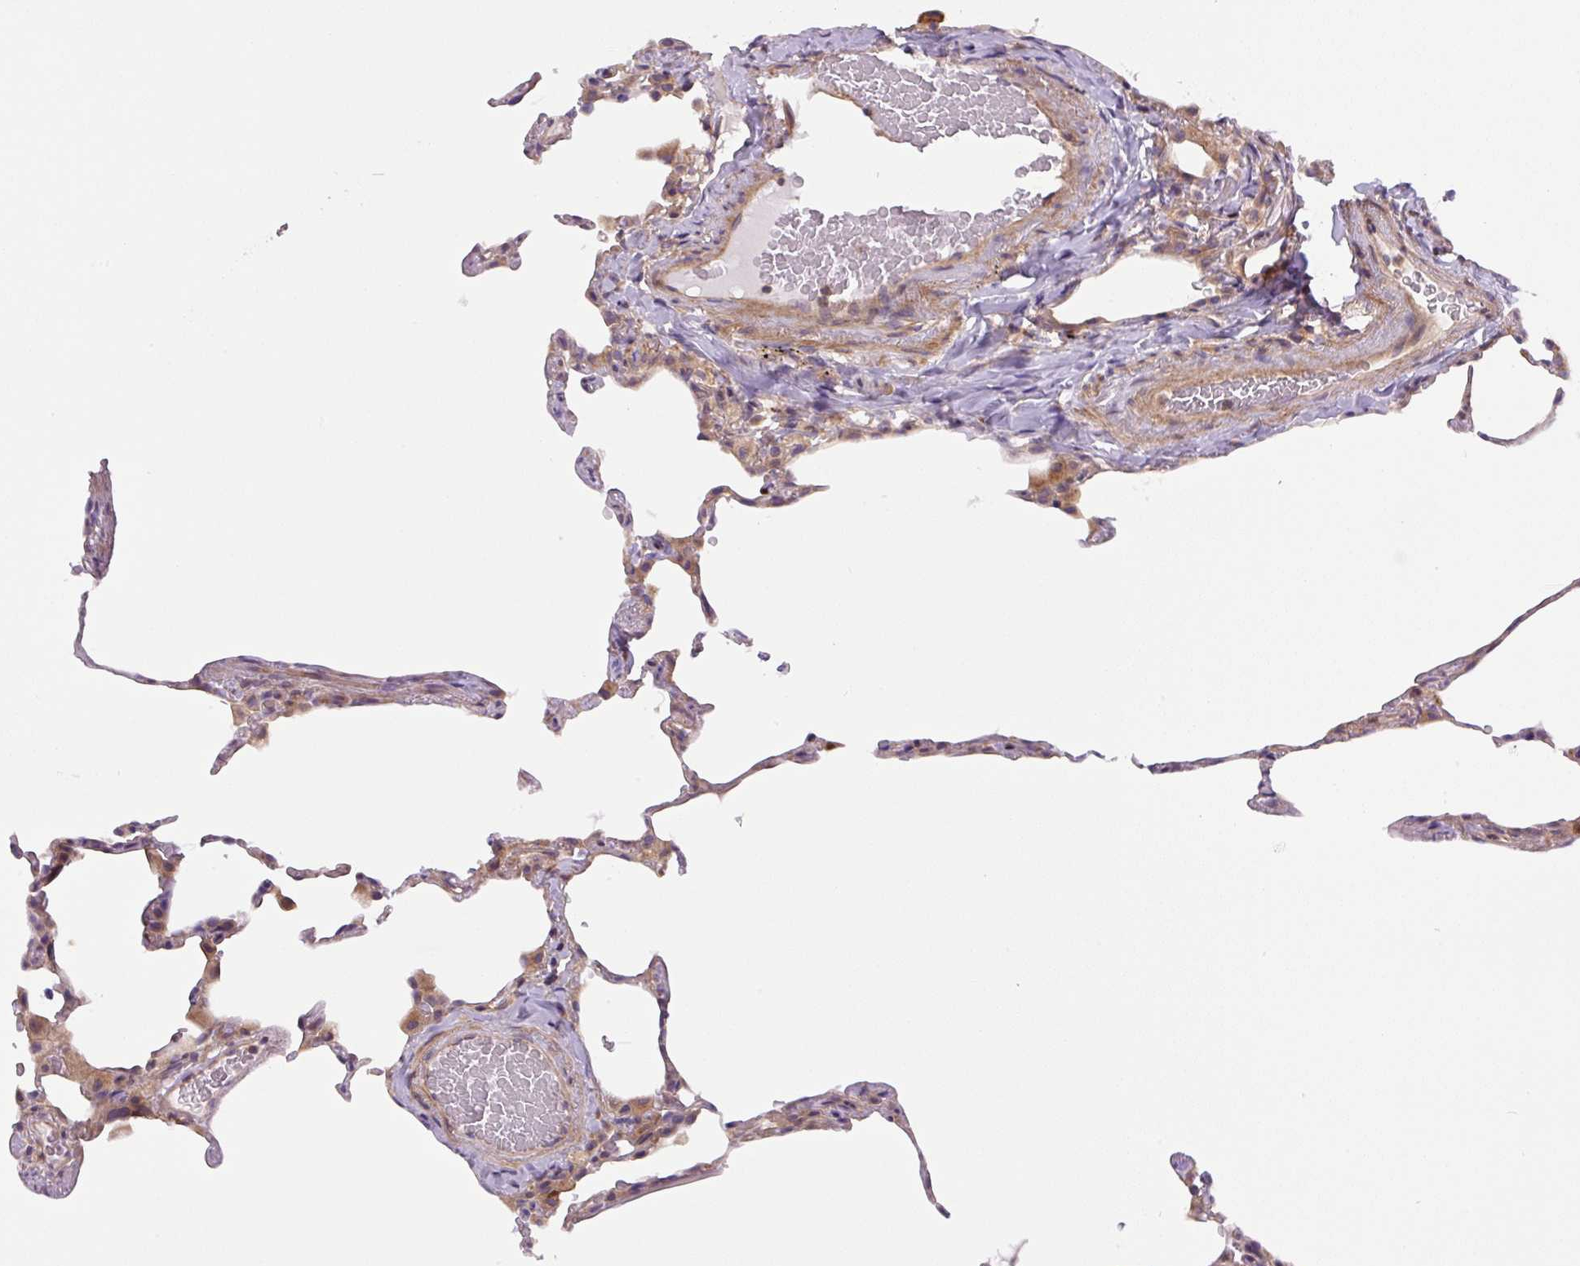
{"staining": {"intensity": "moderate", "quantity": "25%-75%", "location": "cytoplasmic/membranous"}, "tissue": "lung", "cell_type": "Alveolar cells", "image_type": "normal", "snomed": [{"axis": "morphology", "description": "Normal tissue, NOS"}, {"axis": "topography", "description": "Lung"}], "caption": "This histopathology image shows normal lung stained with immunohistochemistry (IHC) to label a protein in brown. The cytoplasmic/membranous of alveolar cells show moderate positivity for the protein. Nuclei are counter-stained blue.", "gene": "KIFC1", "patient": {"sex": "female", "age": 57}}